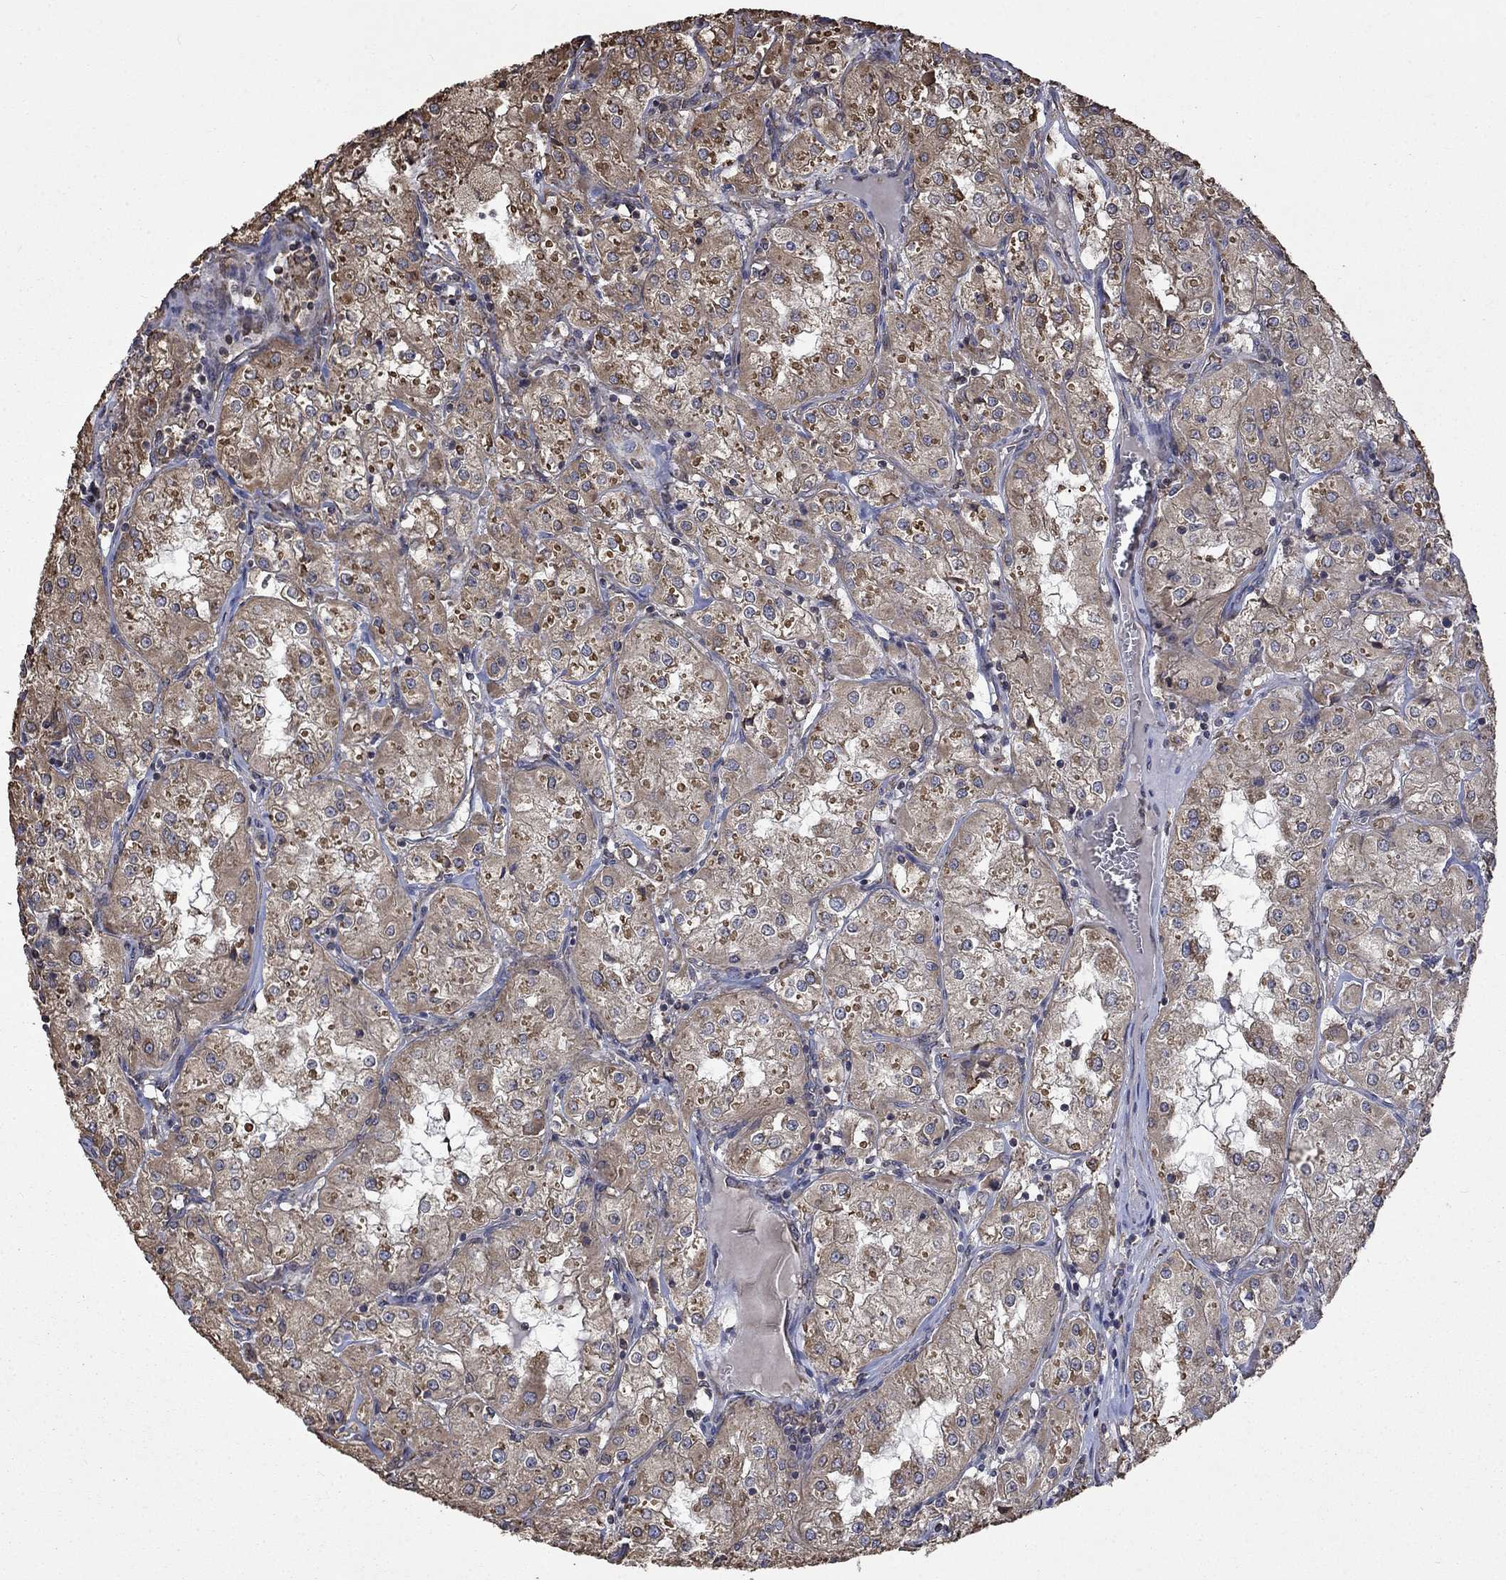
{"staining": {"intensity": "weak", "quantity": "25%-75%", "location": "cytoplasmic/membranous"}, "tissue": "renal cancer", "cell_type": "Tumor cells", "image_type": "cancer", "snomed": [{"axis": "morphology", "description": "Adenocarcinoma, NOS"}, {"axis": "topography", "description": "Kidney"}], "caption": "Immunohistochemical staining of renal cancer (adenocarcinoma) demonstrates low levels of weak cytoplasmic/membranous positivity in about 25%-75% of tumor cells.", "gene": "ESRRA", "patient": {"sex": "male", "age": 77}}